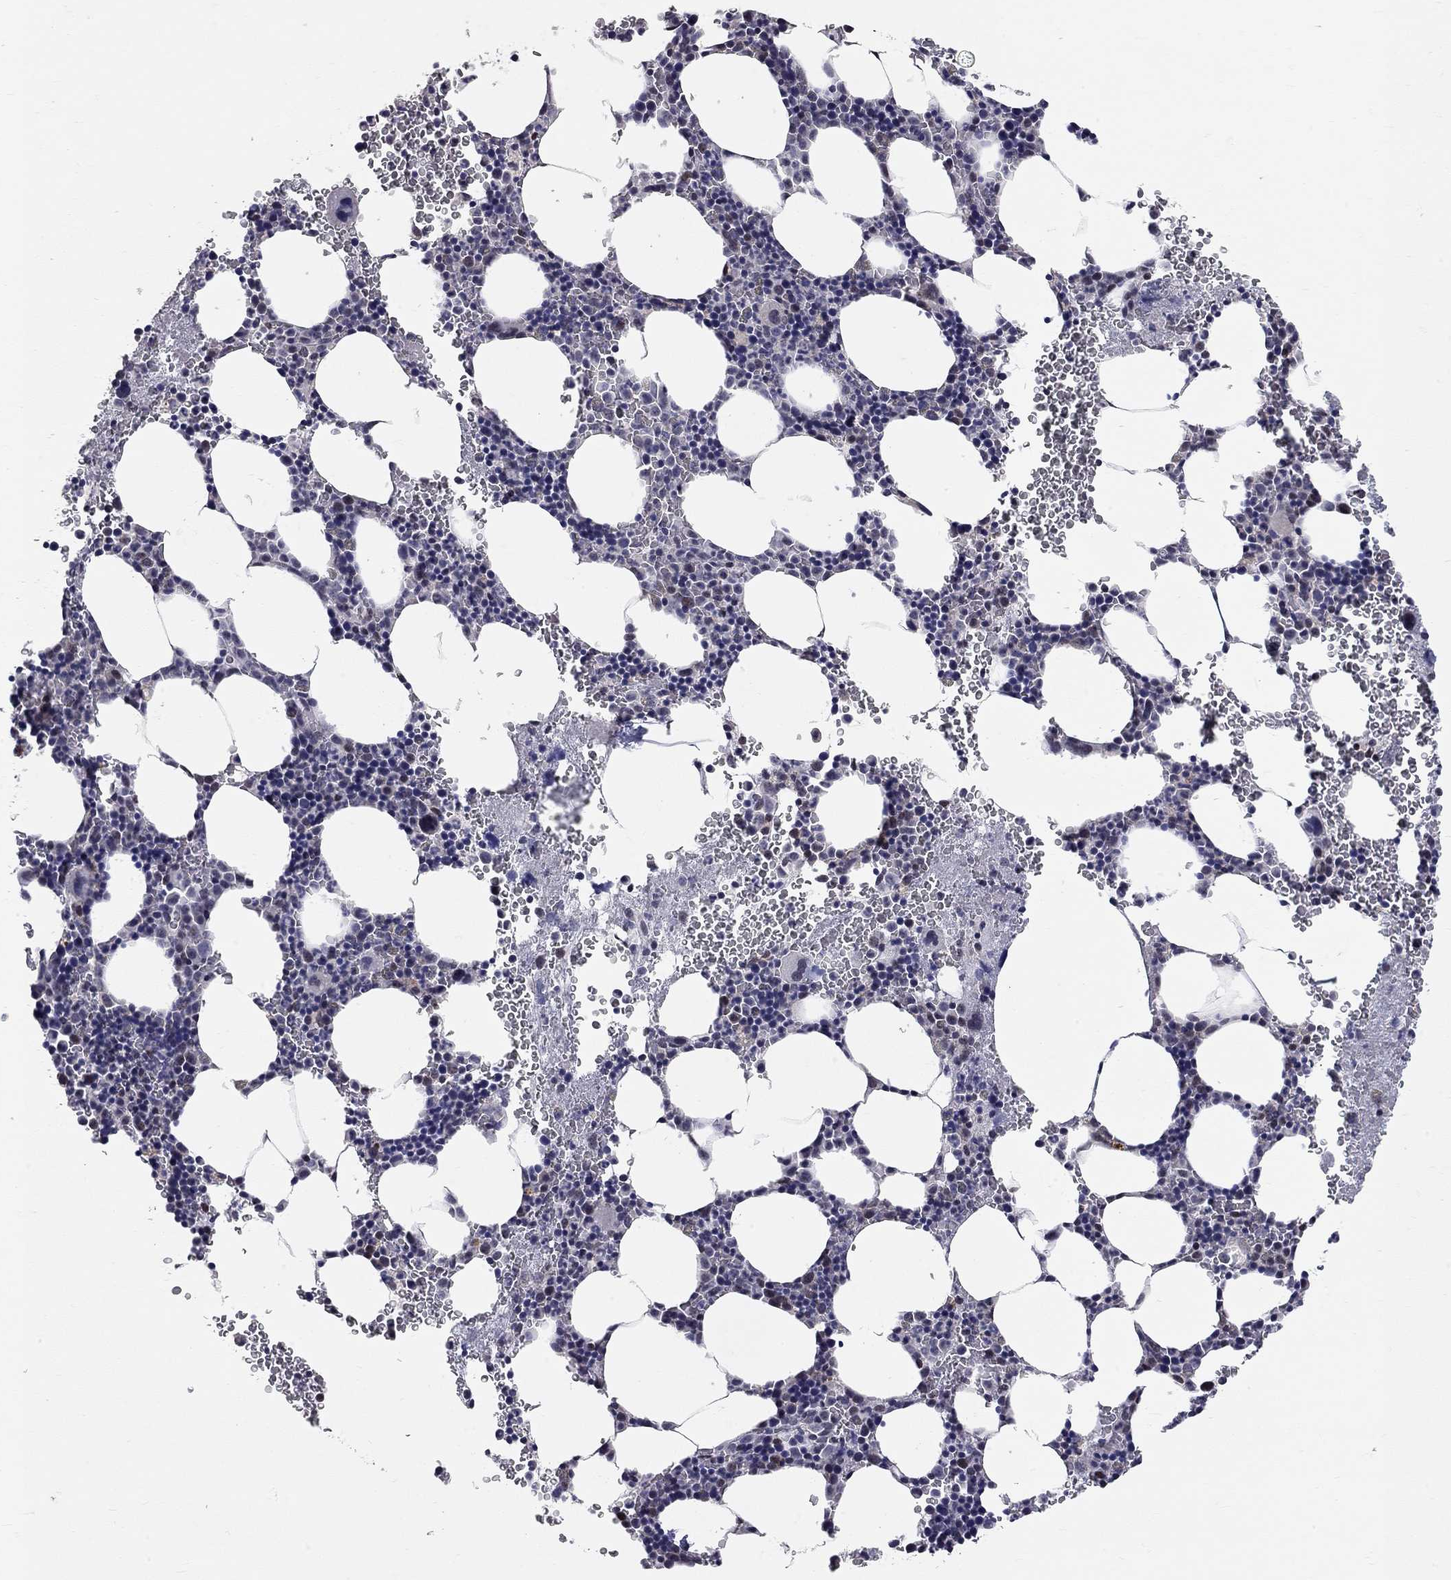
{"staining": {"intensity": "weak", "quantity": "<25%", "location": "nuclear"}, "tissue": "bone marrow", "cell_type": "Hematopoietic cells", "image_type": "normal", "snomed": [{"axis": "morphology", "description": "Normal tissue, NOS"}, {"axis": "topography", "description": "Bone marrow"}], "caption": "Human bone marrow stained for a protein using immunohistochemistry (IHC) demonstrates no expression in hematopoietic cells.", "gene": "HDAC3", "patient": {"sex": "male", "age": 50}}